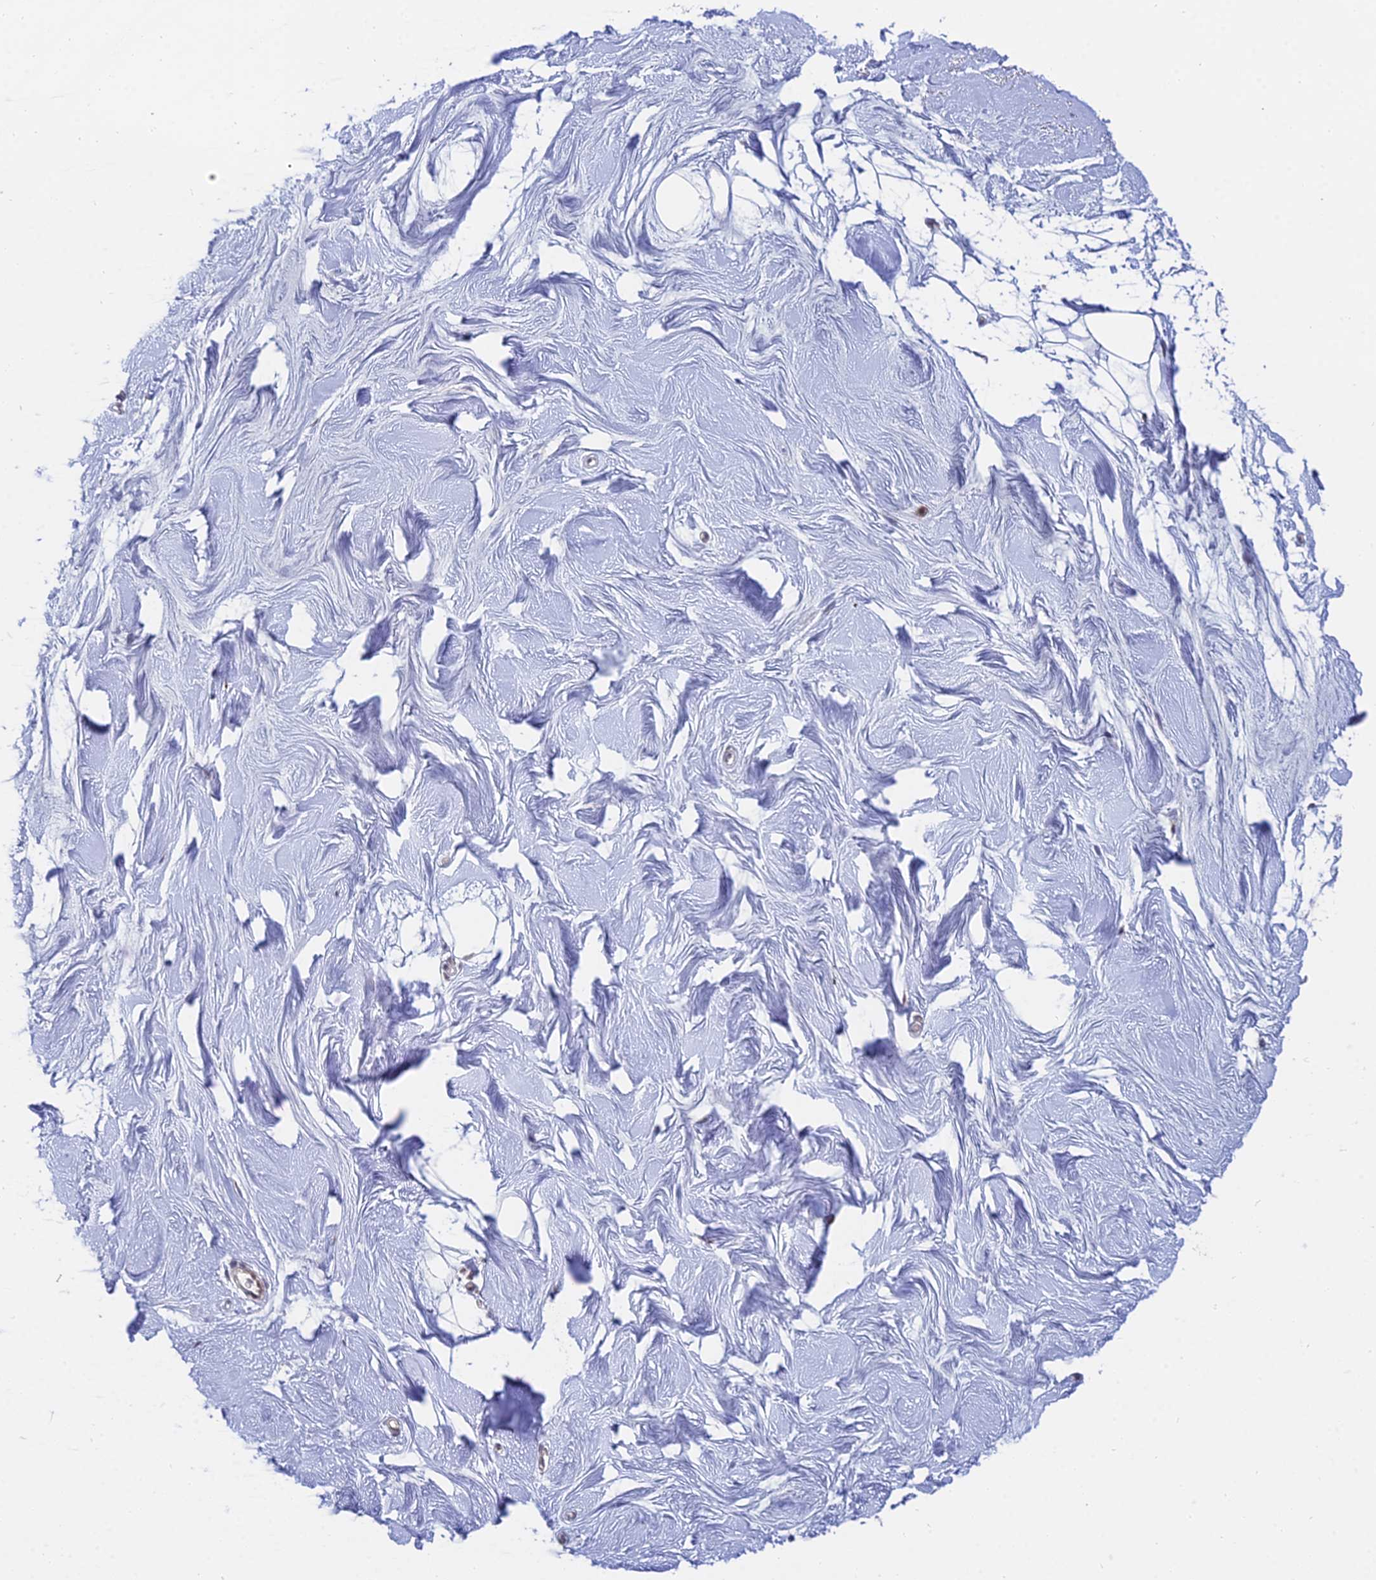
{"staining": {"intensity": "negative", "quantity": "none", "location": "none"}, "tissue": "breast", "cell_type": "Adipocytes", "image_type": "normal", "snomed": [{"axis": "morphology", "description": "Normal tissue, NOS"}, {"axis": "topography", "description": "Breast"}], "caption": "Breast stained for a protein using IHC displays no expression adipocytes.", "gene": "THOC3", "patient": {"sex": "female", "age": 26}}